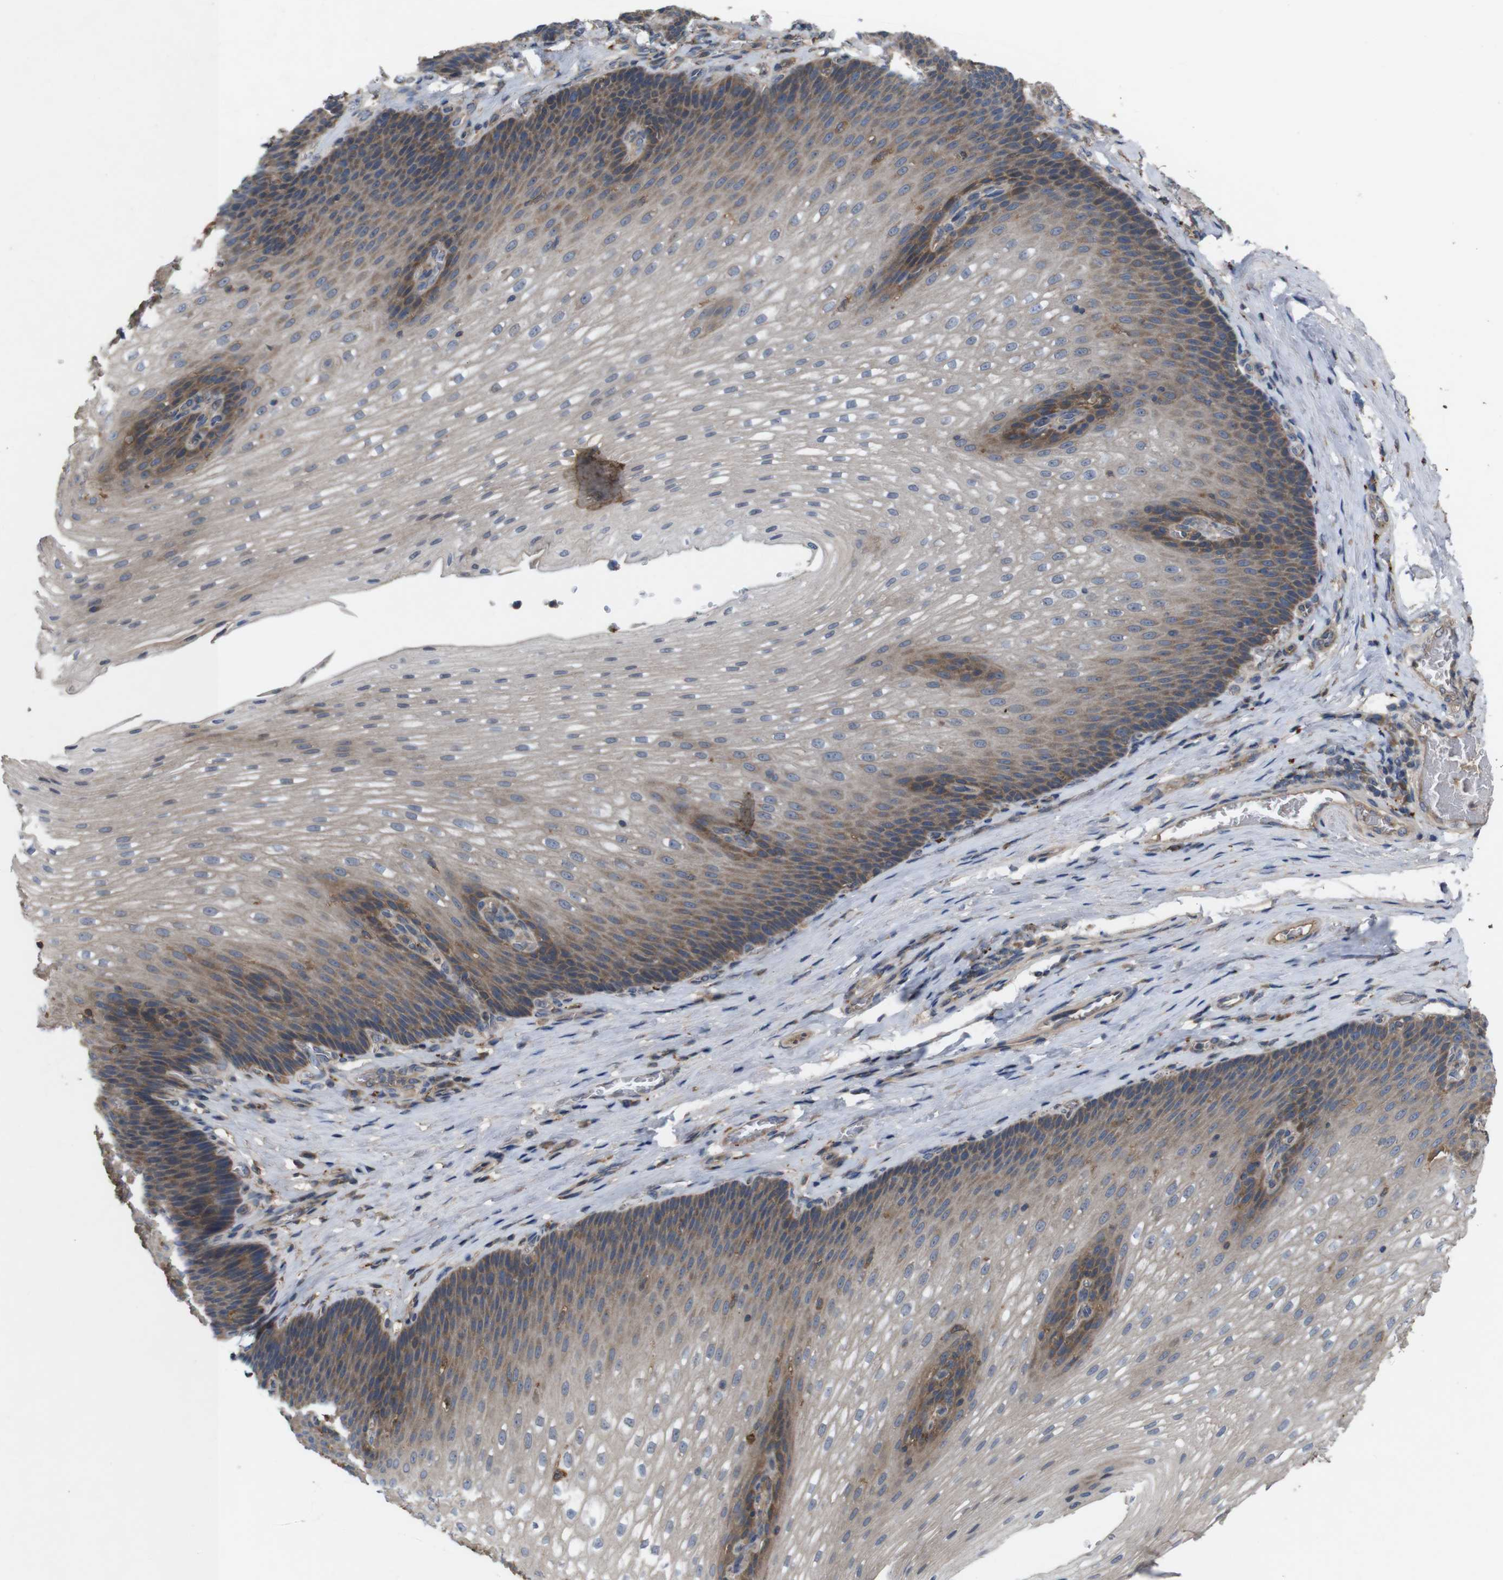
{"staining": {"intensity": "moderate", "quantity": "25%-75%", "location": "cytoplasmic/membranous"}, "tissue": "esophagus", "cell_type": "Squamous epithelial cells", "image_type": "normal", "snomed": [{"axis": "morphology", "description": "Normal tissue, NOS"}, {"axis": "topography", "description": "Esophagus"}], "caption": "Protein expression analysis of unremarkable human esophagus reveals moderate cytoplasmic/membranous staining in approximately 25%-75% of squamous epithelial cells. The staining is performed using DAB brown chromogen to label protein expression. The nuclei are counter-stained blue using hematoxylin.", "gene": "PTPN1", "patient": {"sex": "male", "age": 48}}